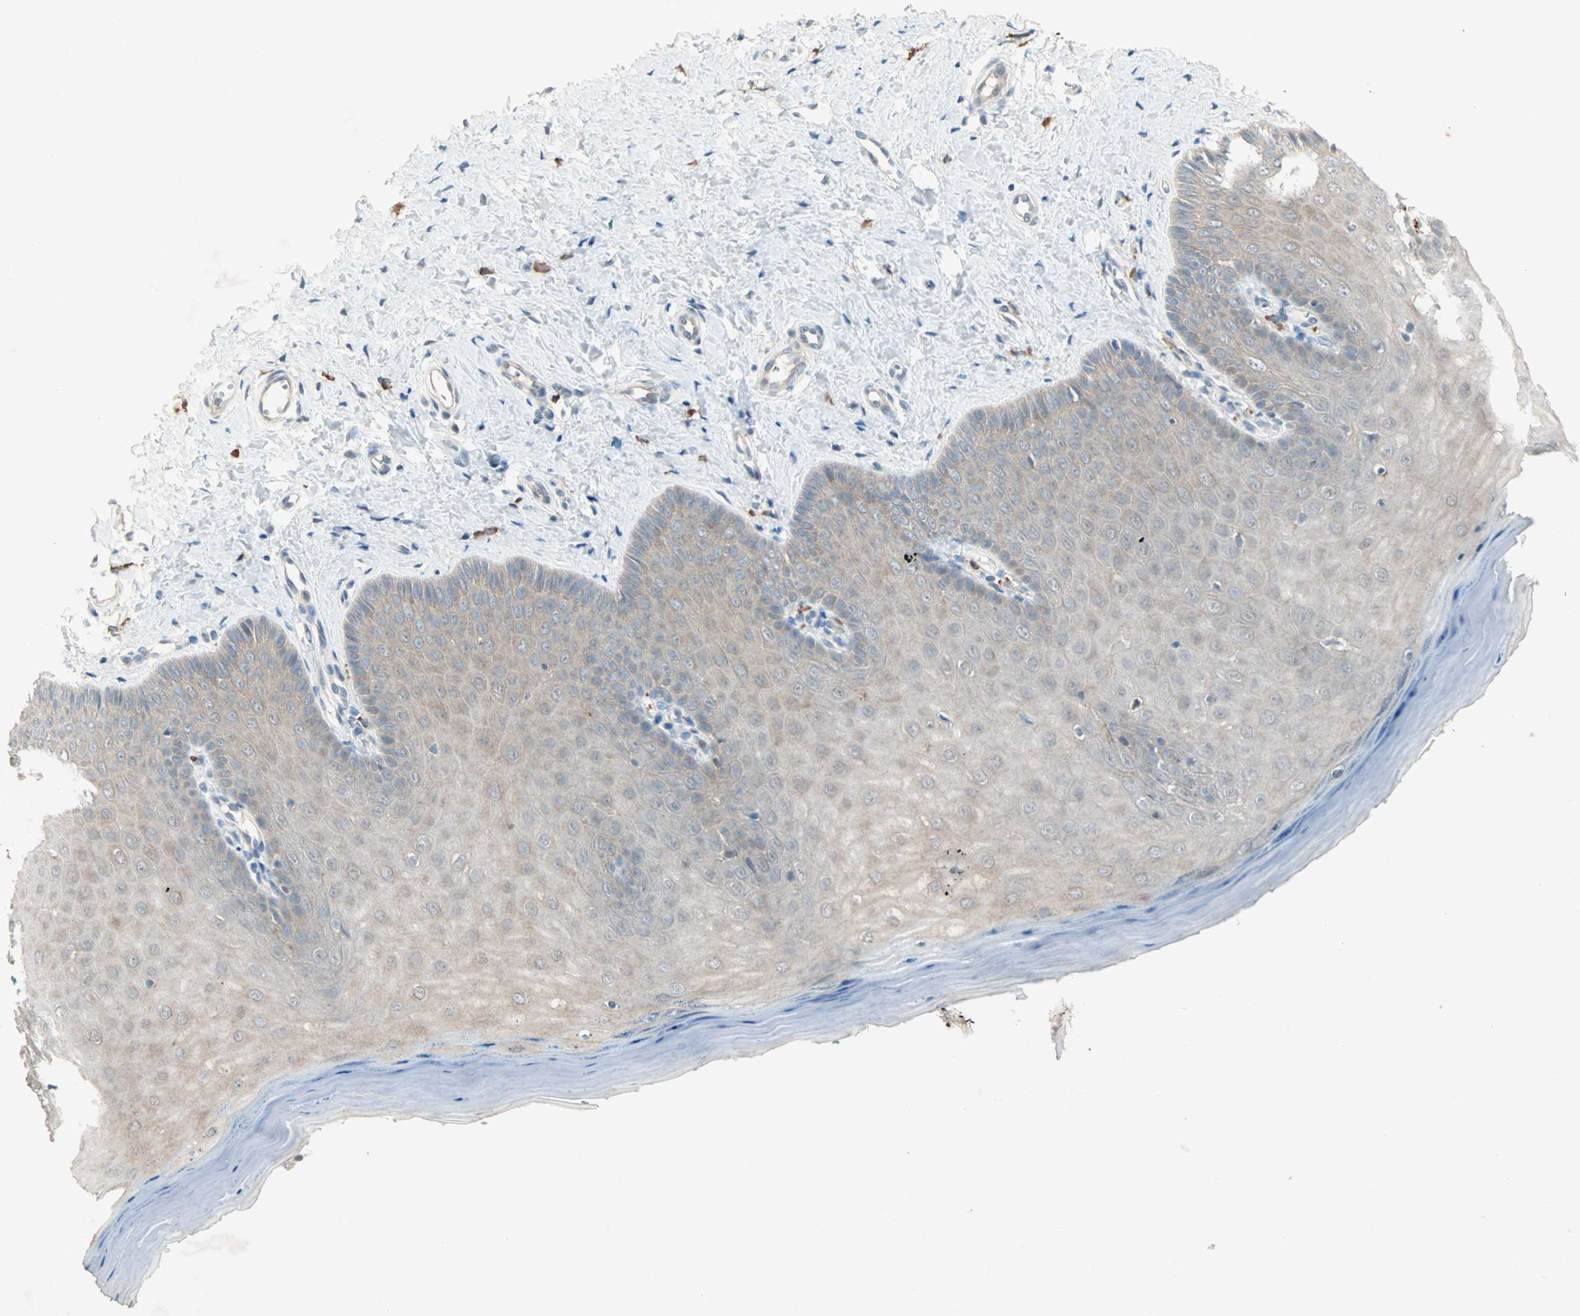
{"staining": {"intensity": "weak", "quantity": ">75%", "location": "cytoplasmic/membranous"}, "tissue": "cervix", "cell_type": "Squamous epithelial cells", "image_type": "normal", "snomed": [{"axis": "morphology", "description": "Normal tissue, NOS"}, {"axis": "topography", "description": "Cervix"}], "caption": "A high-resolution histopathology image shows IHC staining of normal cervix, which exhibits weak cytoplasmic/membranous staining in approximately >75% of squamous epithelial cells. (DAB (3,3'-diaminobenzidine) IHC, brown staining for protein, blue staining for nuclei).", "gene": "RTL6", "patient": {"sex": "female", "age": 55}}